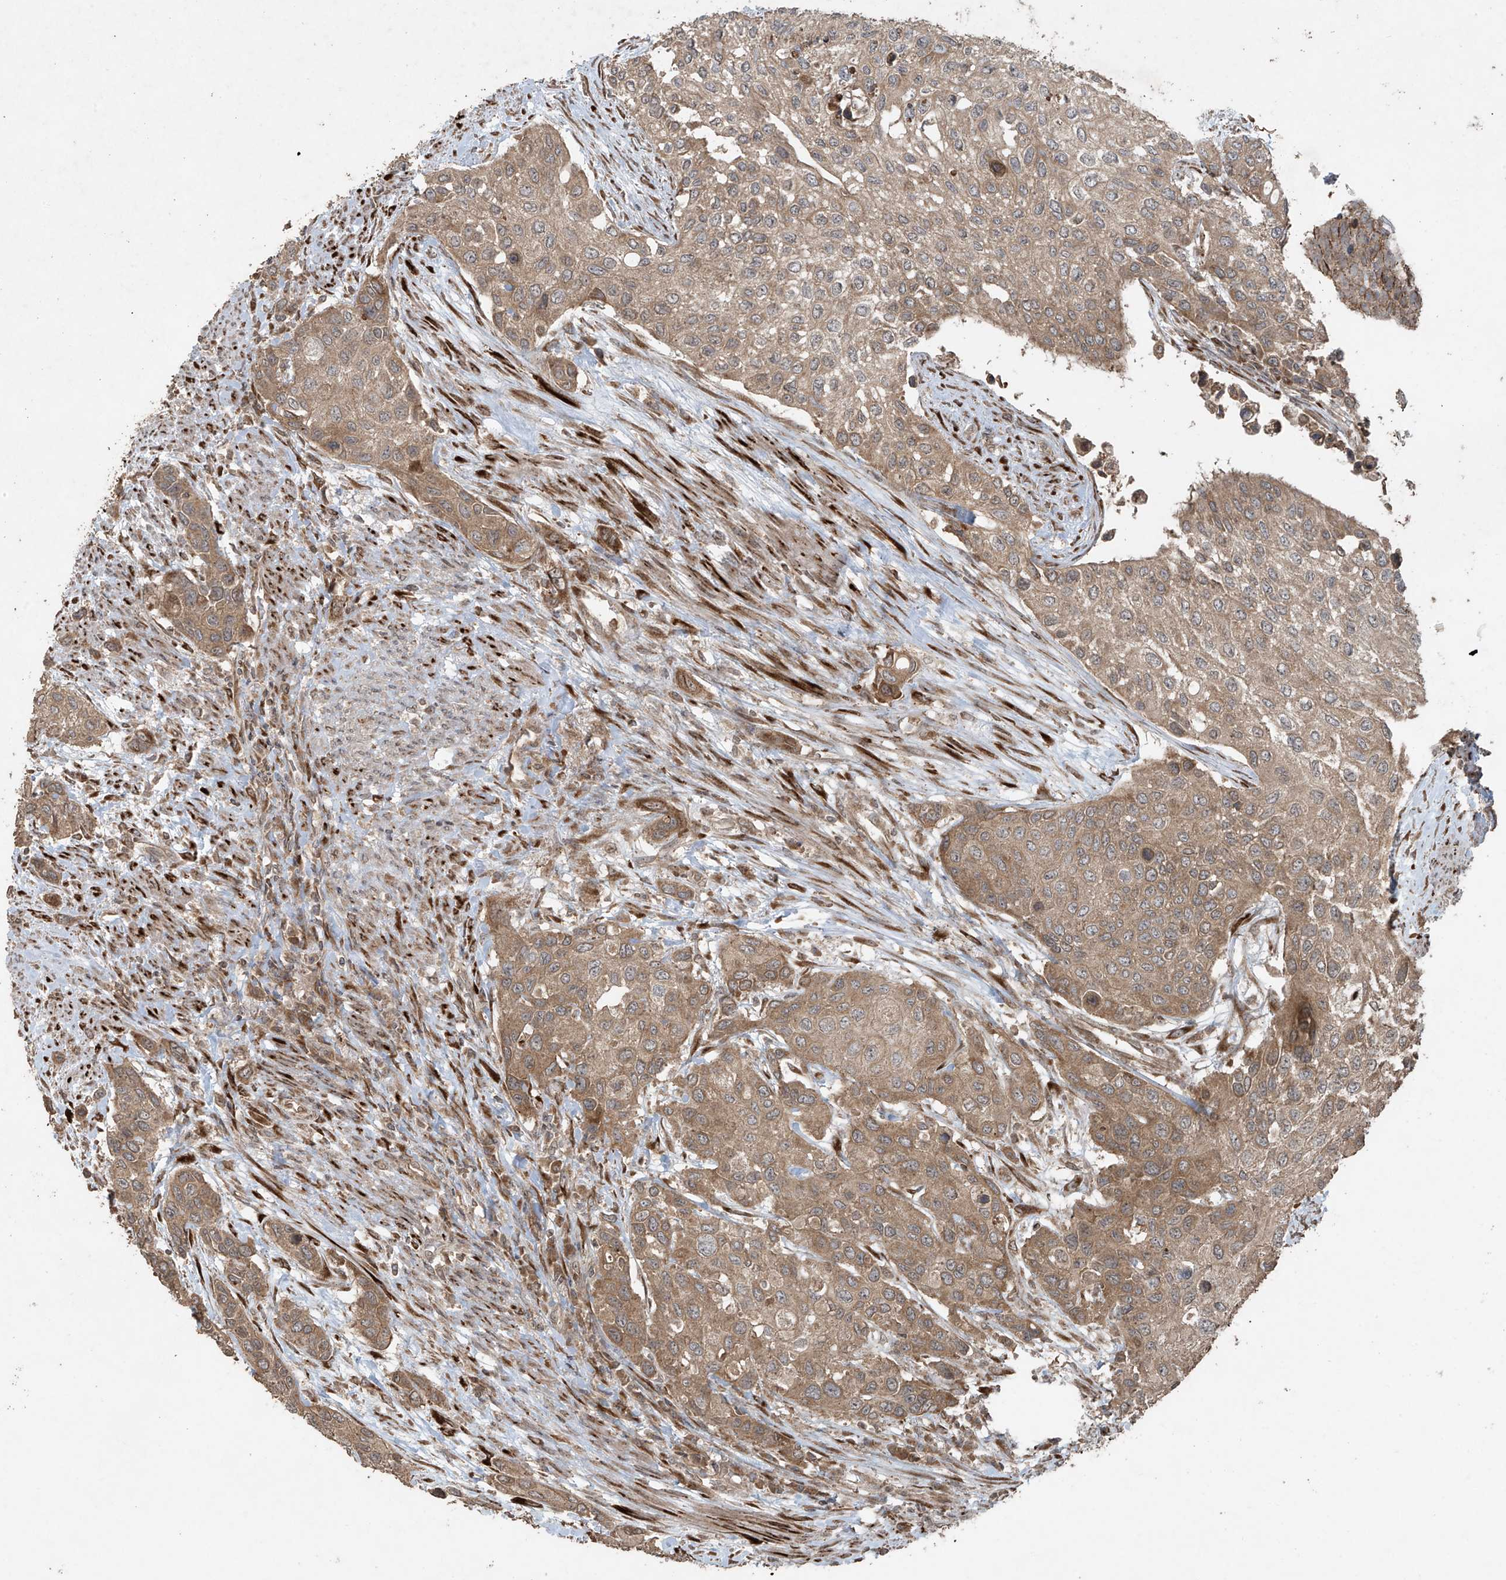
{"staining": {"intensity": "moderate", "quantity": ">75%", "location": "cytoplasmic/membranous"}, "tissue": "urothelial cancer", "cell_type": "Tumor cells", "image_type": "cancer", "snomed": [{"axis": "morphology", "description": "Normal tissue, NOS"}, {"axis": "morphology", "description": "Urothelial carcinoma, High grade"}, {"axis": "topography", "description": "Vascular tissue"}, {"axis": "topography", "description": "Urinary bladder"}], "caption": "Tumor cells exhibit moderate cytoplasmic/membranous positivity in approximately >75% of cells in urothelial carcinoma (high-grade).", "gene": "PGPEP1", "patient": {"sex": "female", "age": 56}}